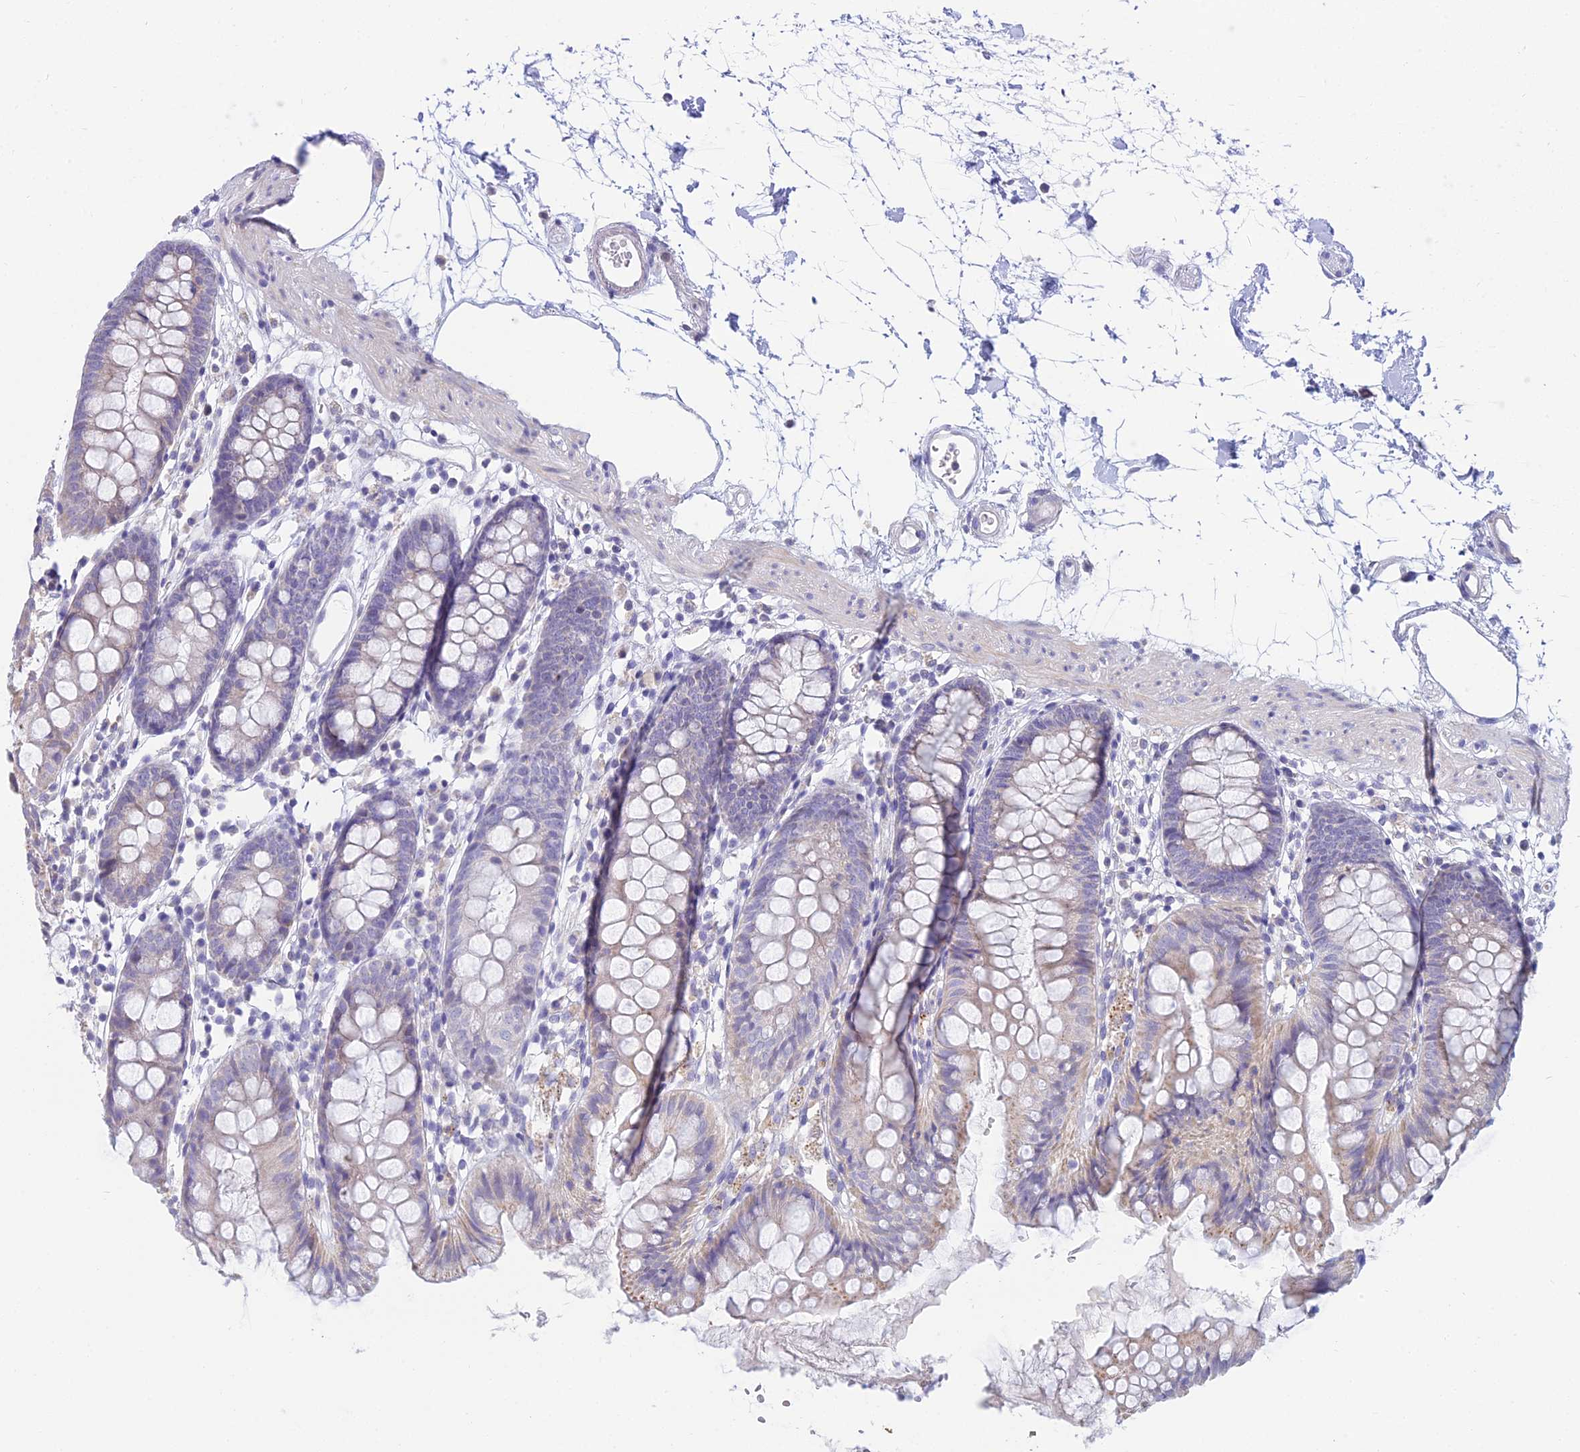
{"staining": {"intensity": "weak", "quantity": ">75%", "location": "cytoplasmic/membranous"}, "tissue": "colon", "cell_type": "Endothelial cells", "image_type": "normal", "snomed": [{"axis": "morphology", "description": "Normal tissue, NOS"}, {"axis": "topography", "description": "Colon"}], "caption": "This histopathology image demonstrates immunohistochemistry (IHC) staining of normal human colon, with low weak cytoplasmic/membranous positivity in approximately >75% of endothelial cells.", "gene": "CFAP206", "patient": {"sex": "female", "age": 84}}